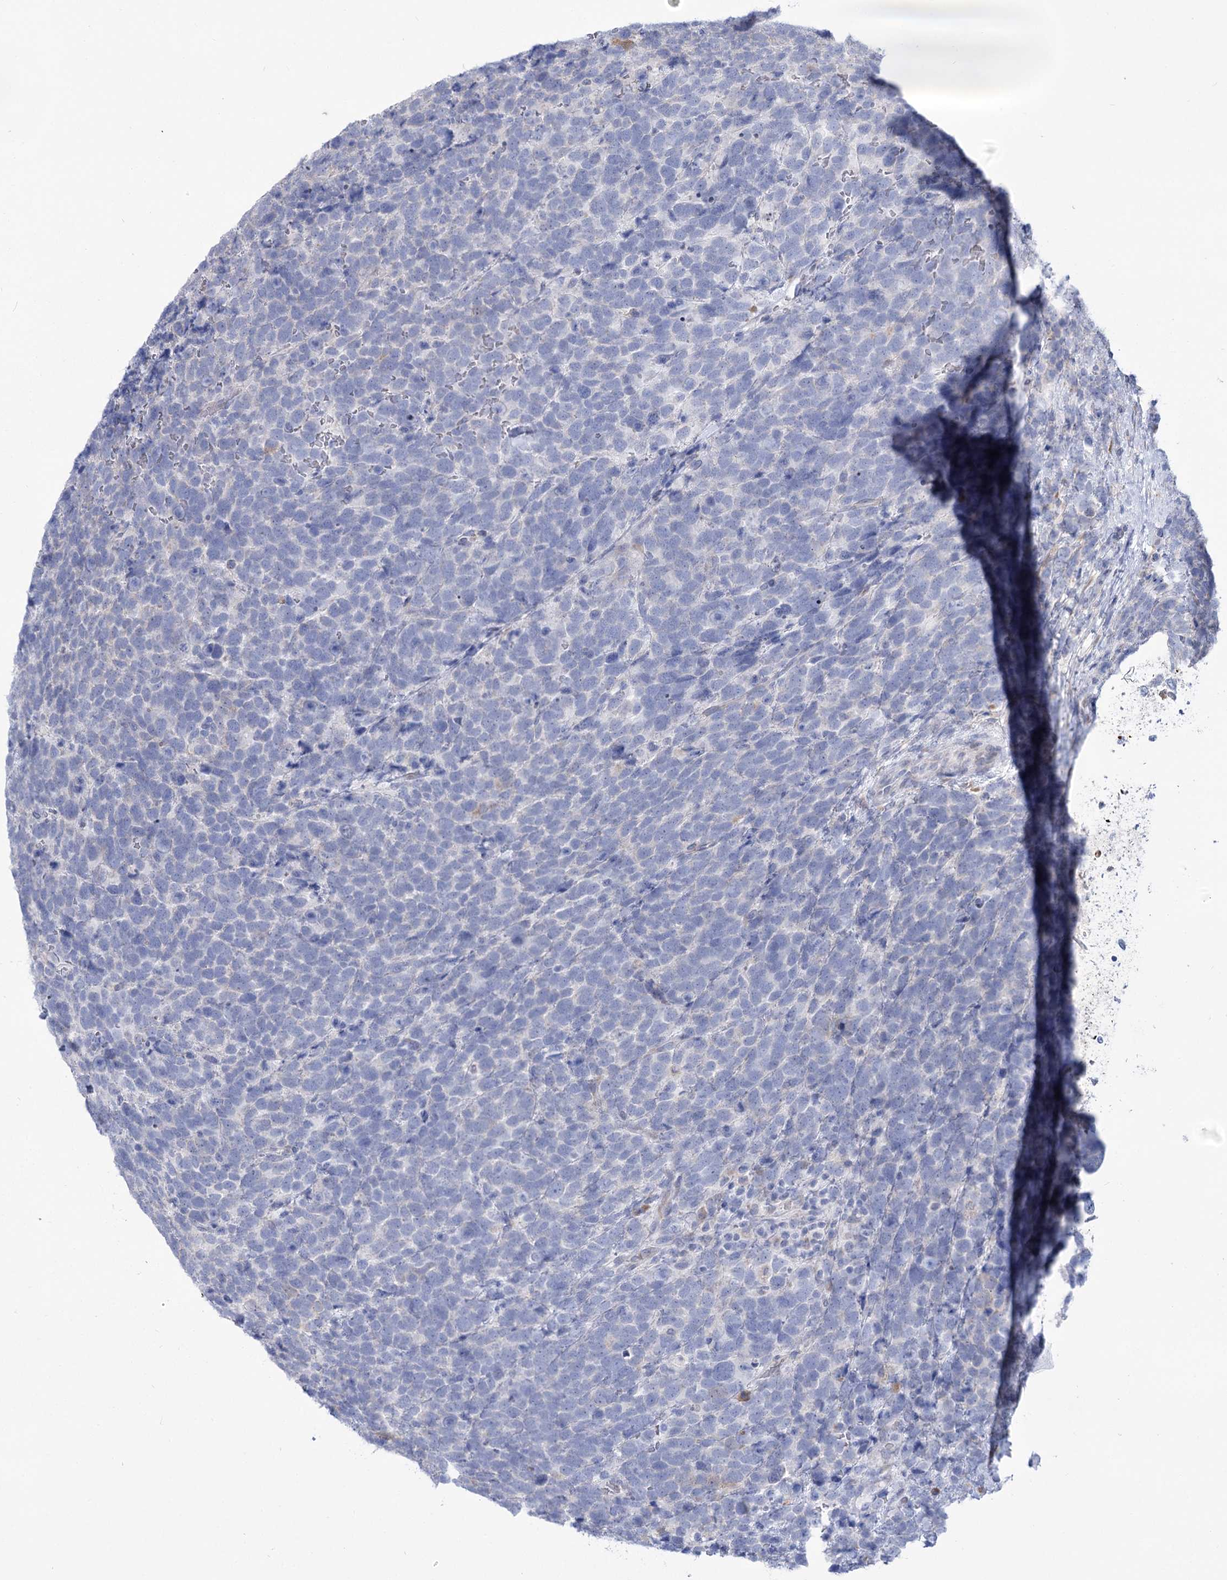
{"staining": {"intensity": "negative", "quantity": "none", "location": "none"}, "tissue": "urothelial cancer", "cell_type": "Tumor cells", "image_type": "cancer", "snomed": [{"axis": "morphology", "description": "Urothelial carcinoma, High grade"}, {"axis": "topography", "description": "Urinary bladder"}], "caption": "DAB (3,3'-diaminobenzidine) immunohistochemical staining of human urothelial cancer shows no significant expression in tumor cells.", "gene": "STT3B", "patient": {"sex": "female", "age": 82}}